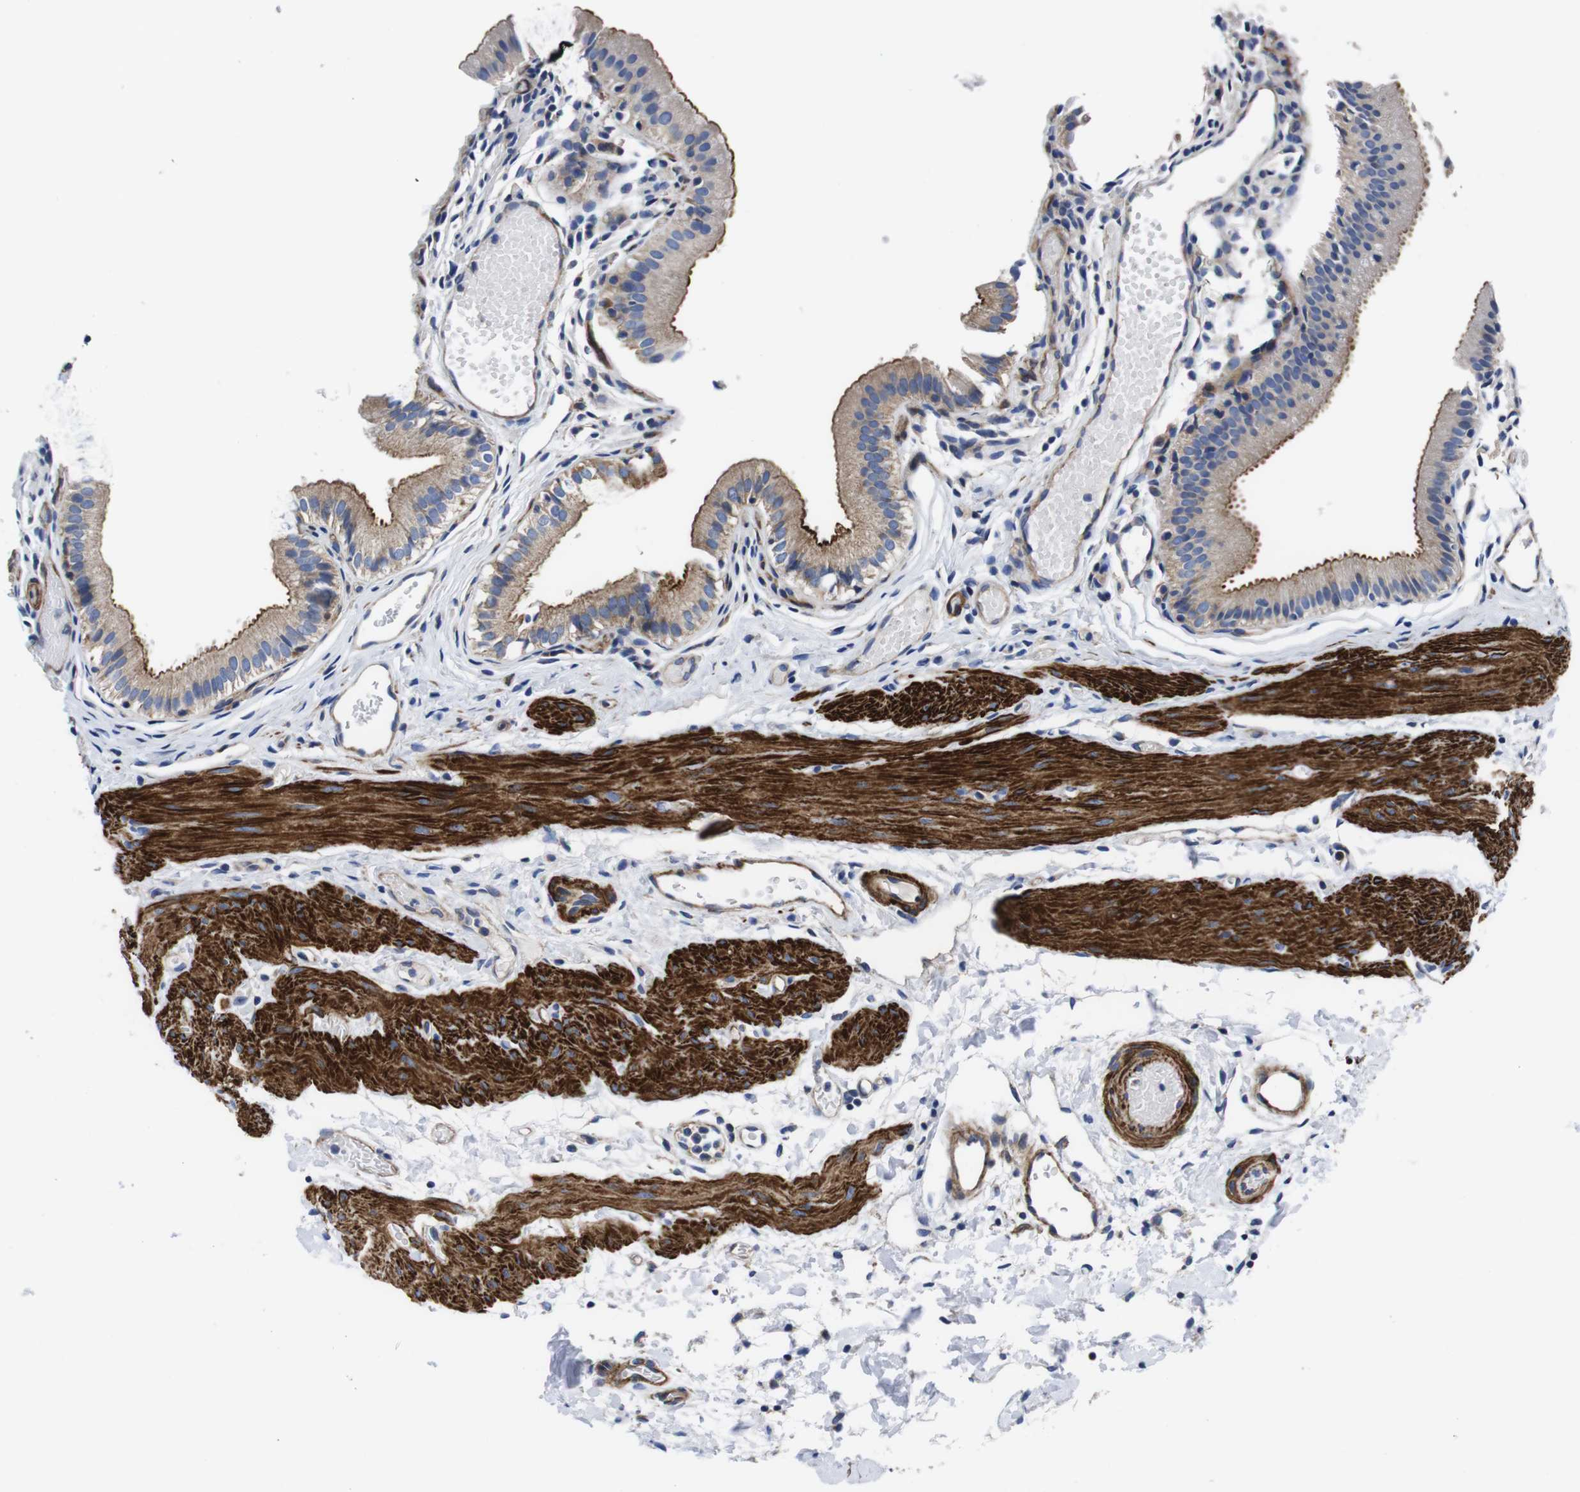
{"staining": {"intensity": "moderate", "quantity": ">75%", "location": "cytoplasmic/membranous"}, "tissue": "gallbladder", "cell_type": "Glandular cells", "image_type": "normal", "snomed": [{"axis": "morphology", "description": "Normal tissue, NOS"}, {"axis": "topography", "description": "Gallbladder"}], "caption": "Normal gallbladder demonstrates moderate cytoplasmic/membranous positivity in approximately >75% of glandular cells (DAB (3,3'-diaminobenzidine) IHC with brightfield microscopy, high magnification)..", "gene": "GPR4", "patient": {"sex": "female", "age": 26}}